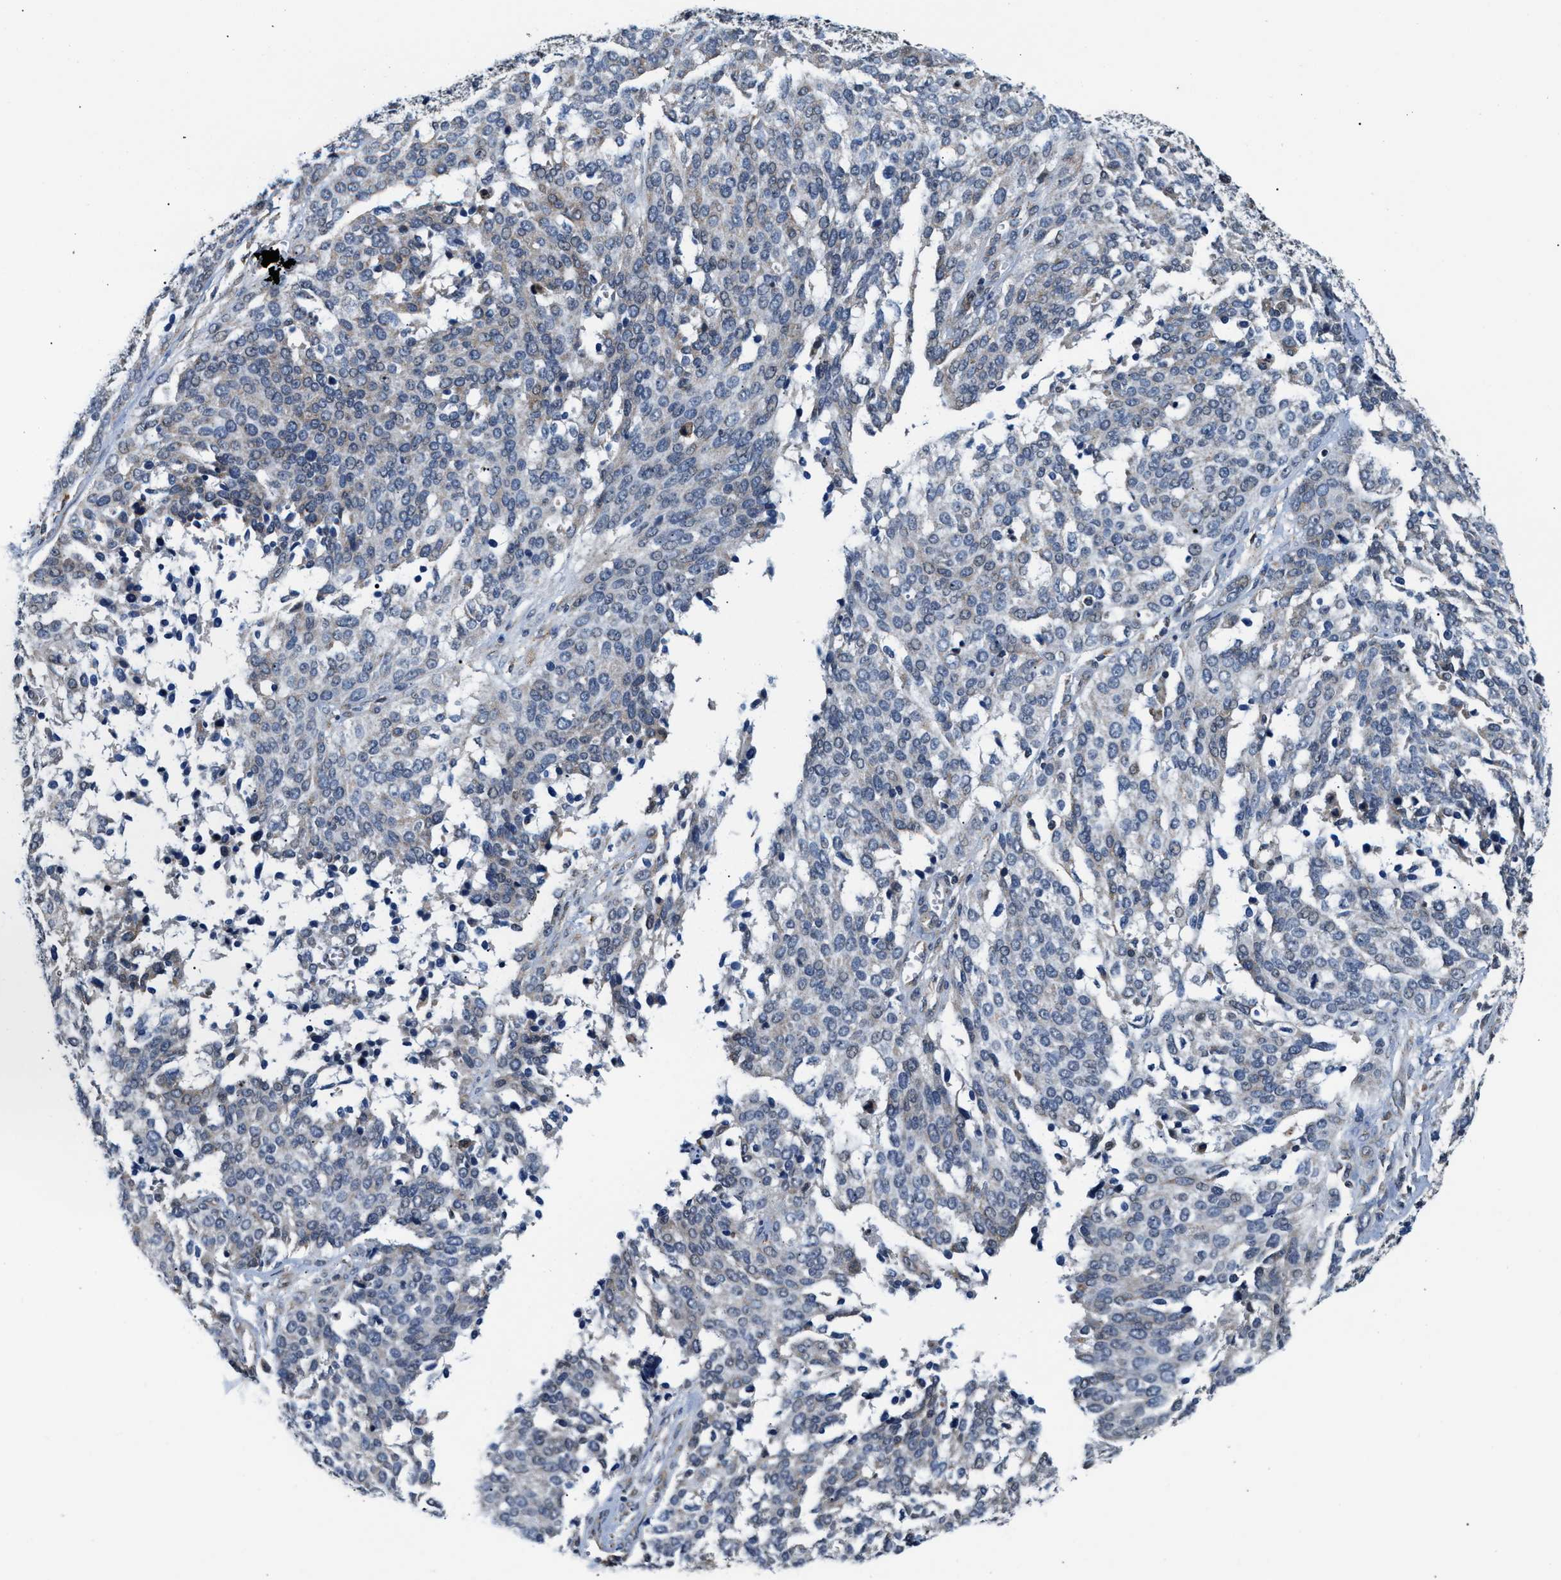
{"staining": {"intensity": "negative", "quantity": "none", "location": "none"}, "tissue": "ovarian cancer", "cell_type": "Tumor cells", "image_type": "cancer", "snomed": [{"axis": "morphology", "description": "Cystadenocarcinoma, serous, NOS"}, {"axis": "topography", "description": "Ovary"}], "caption": "This is an immunohistochemistry histopathology image of human ovarian serous cystadenocarcinoma. There is no expression in tumor cells.", "gene": "KCNMB2", "patient": {"sex": "female", "age": 44}}